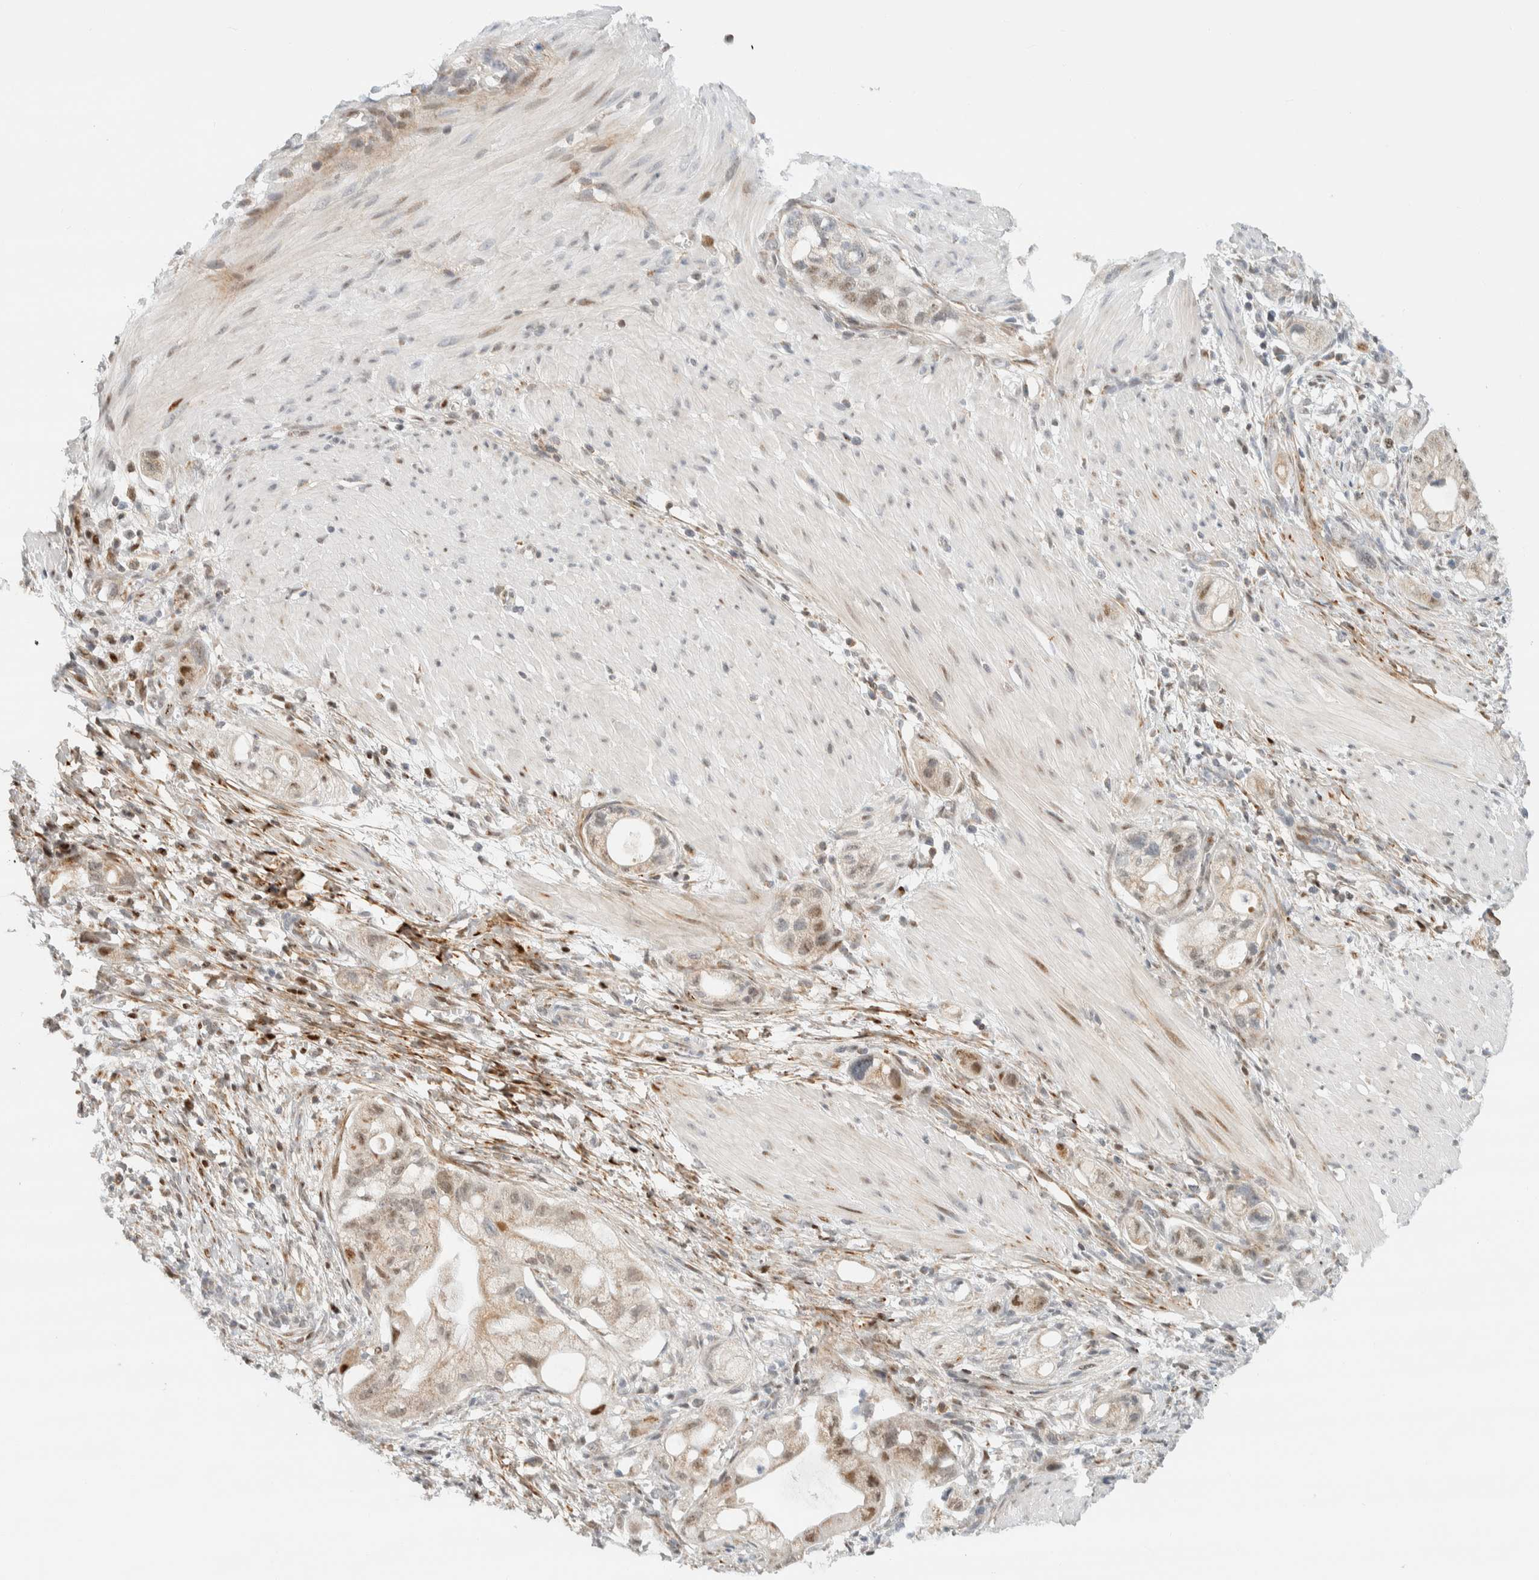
{"staining": {"intensity": "weak", "quantity": "25%-75%", "location": "cytoplasmic/membranous,nuclear"}, "tissue": "stomach cancer", "cell_type": "Tumor cells", "image_type": "cancer", "snomed": [{"axis": "morphology", "description": "Adenocarcinoma, NOS"}, {"axis": "topography", "description": "Stomach"}, {"axis": "topography", "description": "Stomach, lower"}], "caption": "High-magnification brightfield microscopy of stomach cancer stained with DAB (3,3'-diaminobenzidine) (brown) and counterstained with hematoxylin (blue). tumor cells exhibit weak cytoplasmic/membranous and nuclear staining is identified in about25%-75% of cells.", "gene": "TSPAN32", "patient": {"sex": "female", "age": 48}}